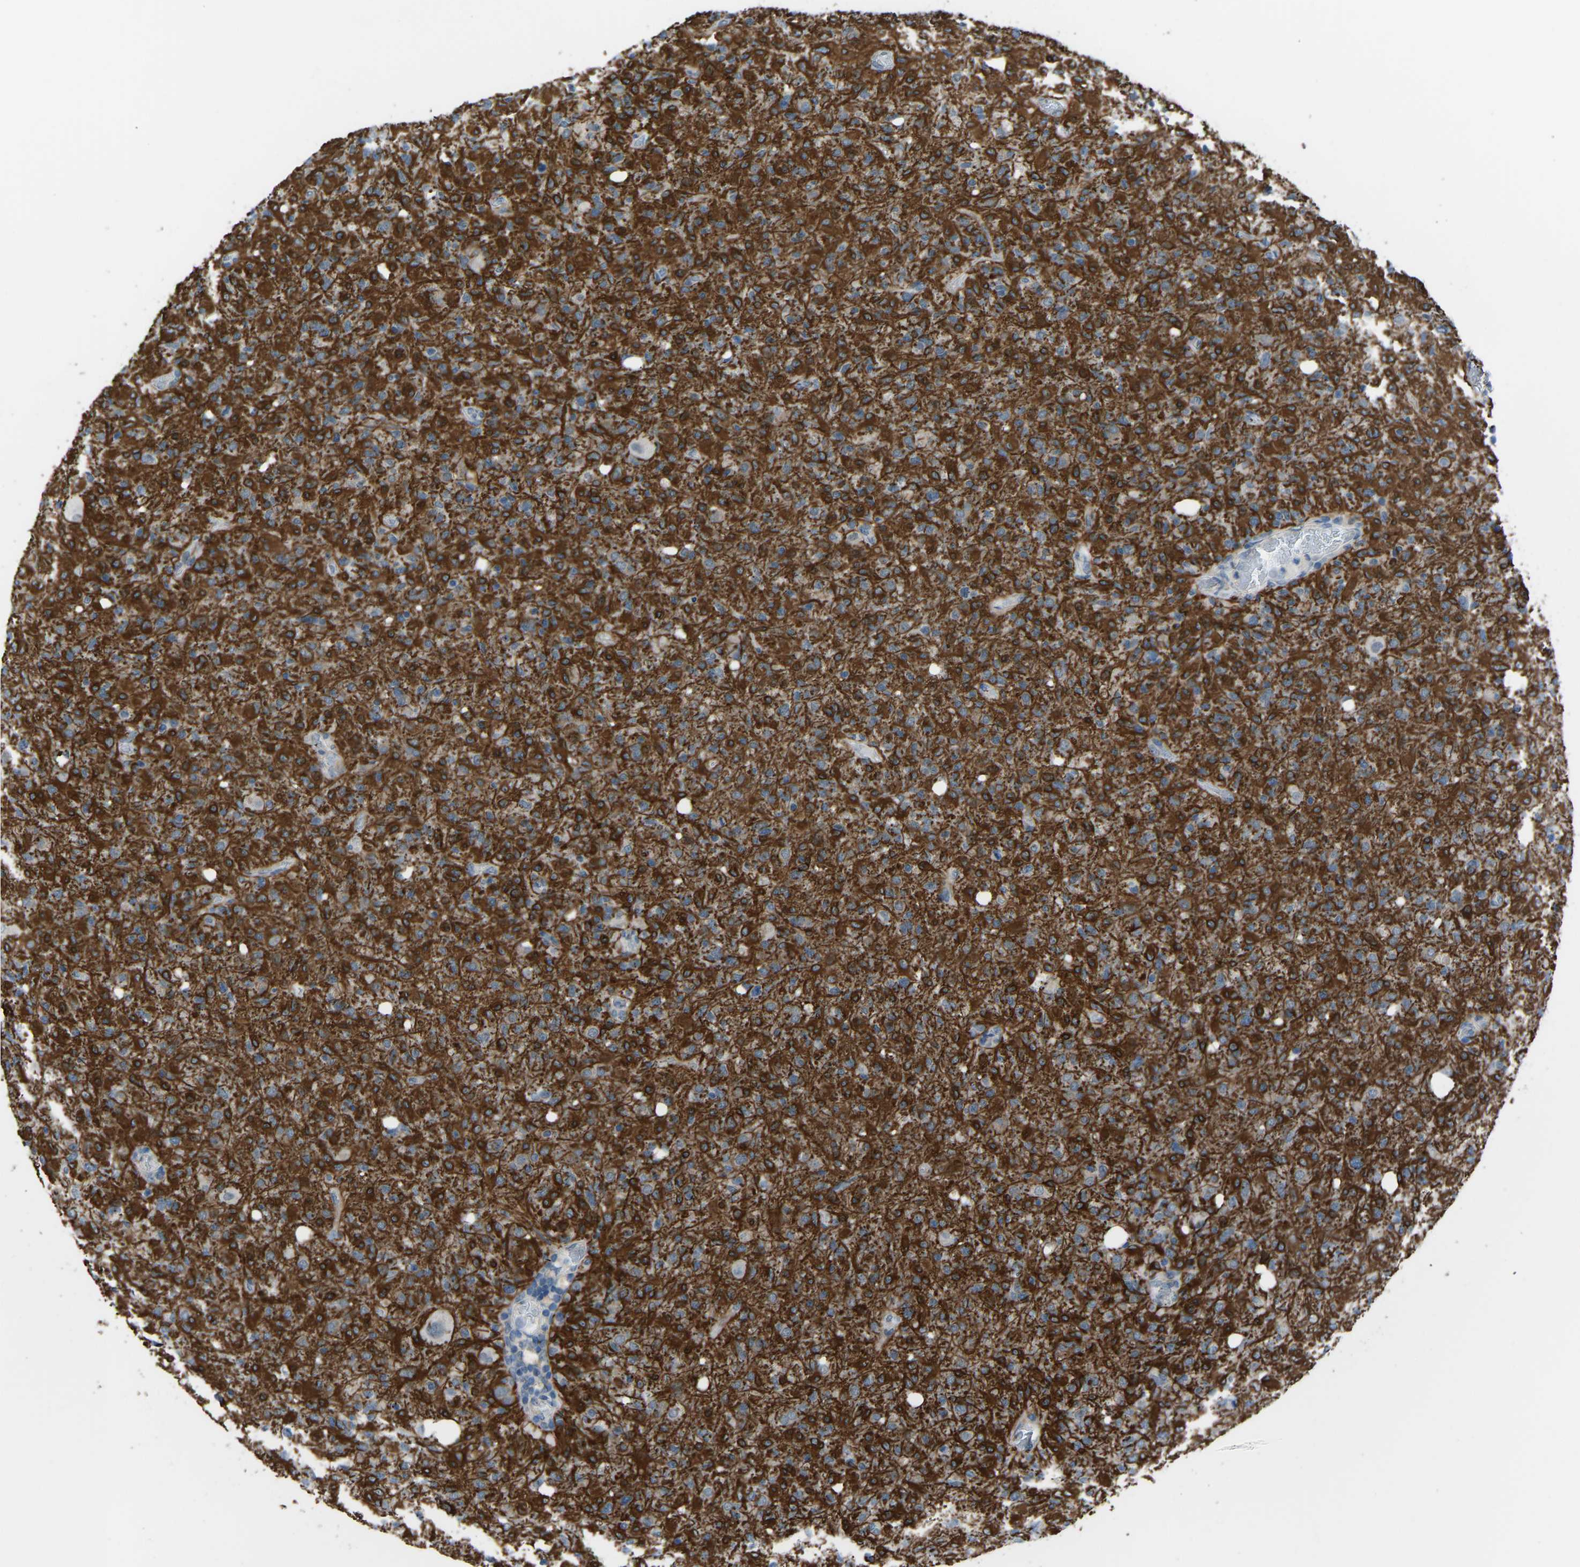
{"staining": {"intensity": "strong", "quantity": ">75%", "location": "cytoplasmic/membranous"}, "tissue": "glioma", "cell_type": "Tumor cells", "image_type": "cancer", "snomed": [{"axis": "morphology", "description": "Glioma, malignant, High grade"}, {"axis": "topography", "description": "Brain"}], "caption": "Immunohistochemistry staining of glioma, which exhibits high levels of strong cytoplasmic/membranous positivity in about >75% of tumor cells indicating strong cytoplasmic/membranous protein expression. The staining was performed using DAB (3,3'-diaminobenzidine) (brown) for protein detection and nuclei were counterstained in hematoxylin (blue).", "gene": "CDK2AP1", "patient": {"sex": "female", "age": 57}}